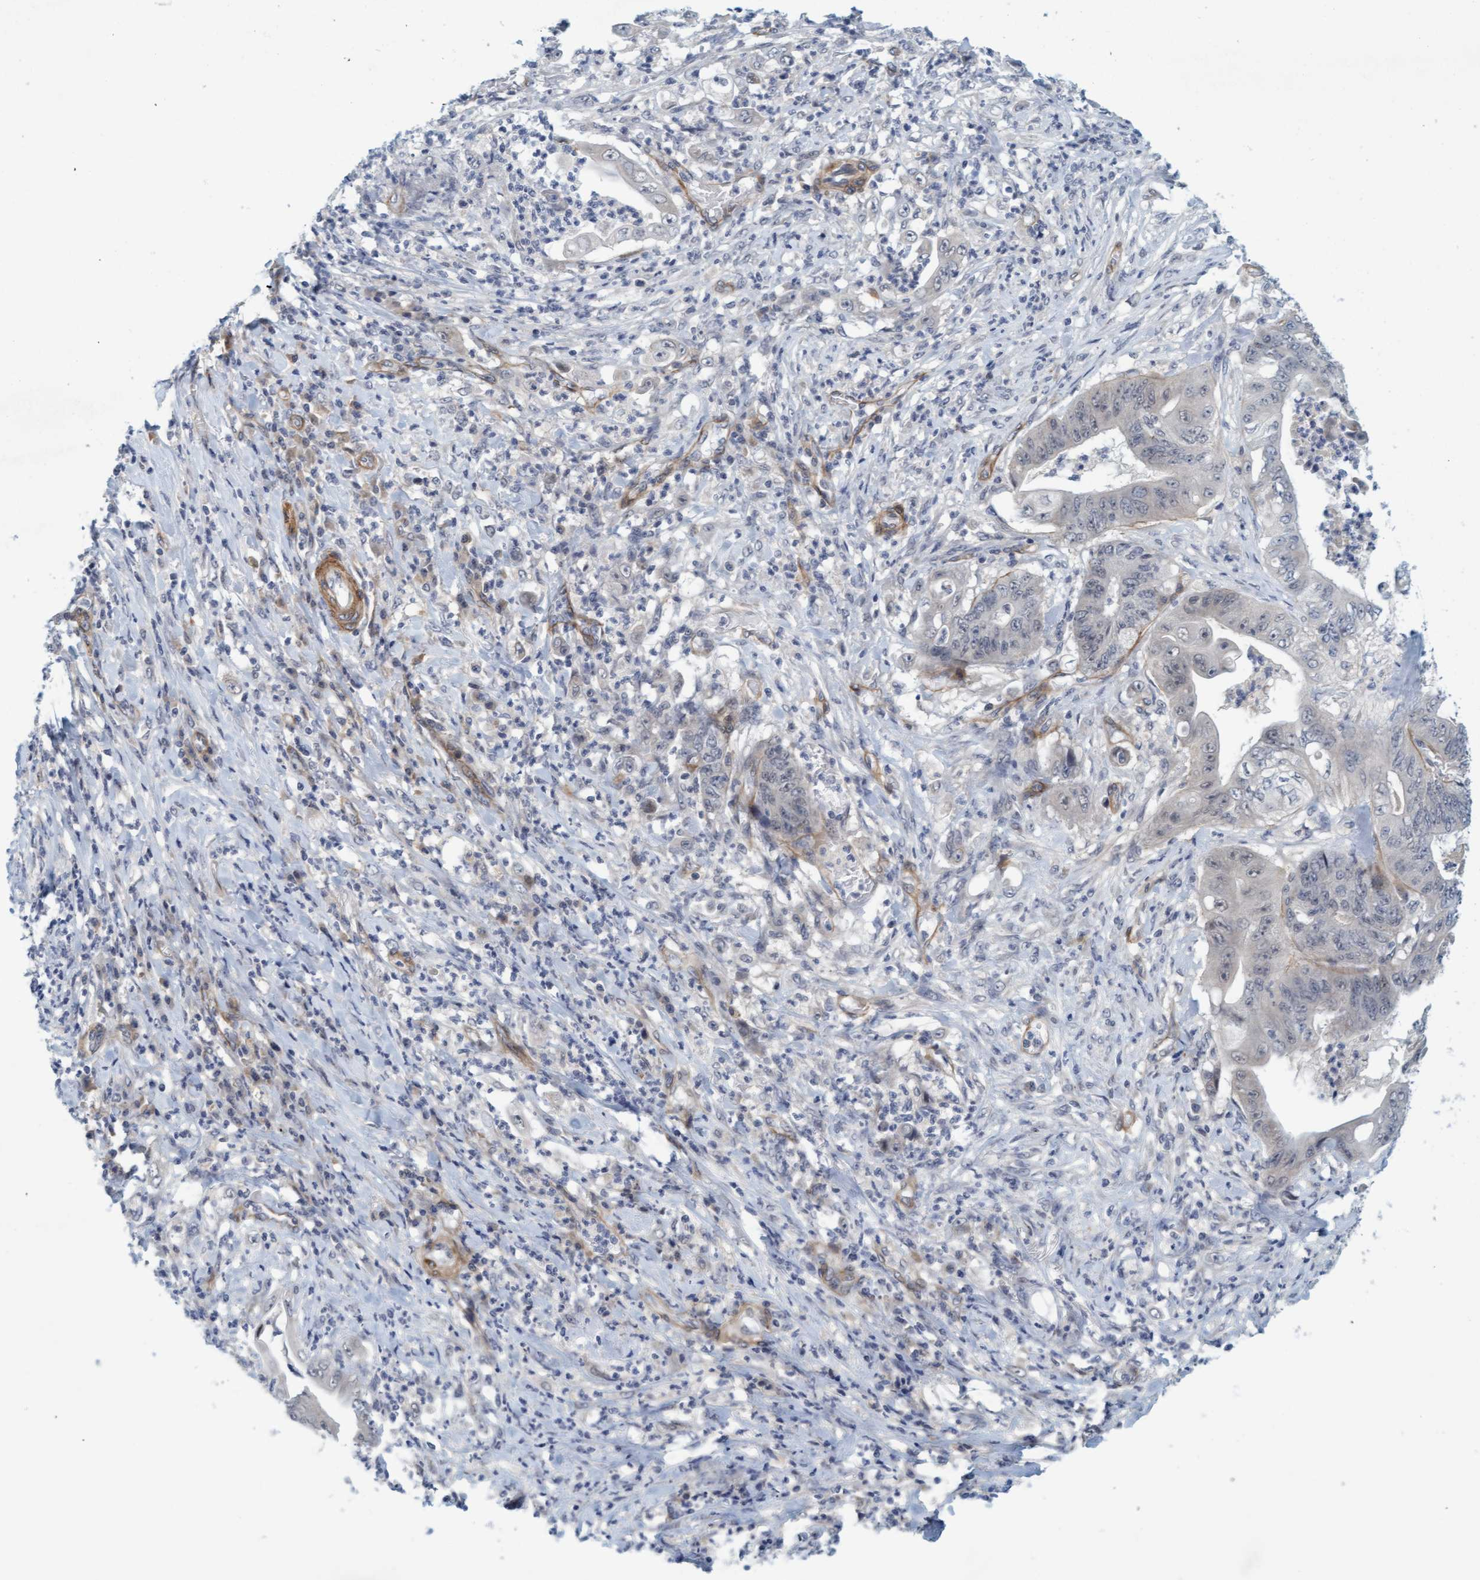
{"staining": {"intensity": "negative", "quantity": "none", "location": "none"}, "tissue": "stomach cancer", "cell_type": "Tumor cells", "image_type": "cancer", "snomed": [{"axis": "morphology", "description": "Adenocarcinoma, NOS"}, {"axis": "topography", "description": "Stomach"}], "caption": "IHC micrograph of adenocarcinoma (stomach) stained for a protein (brown), which displays no expression in tumor cells.", "gene": "TSTD2", "patient": {"sex": "female", "age": 73}}